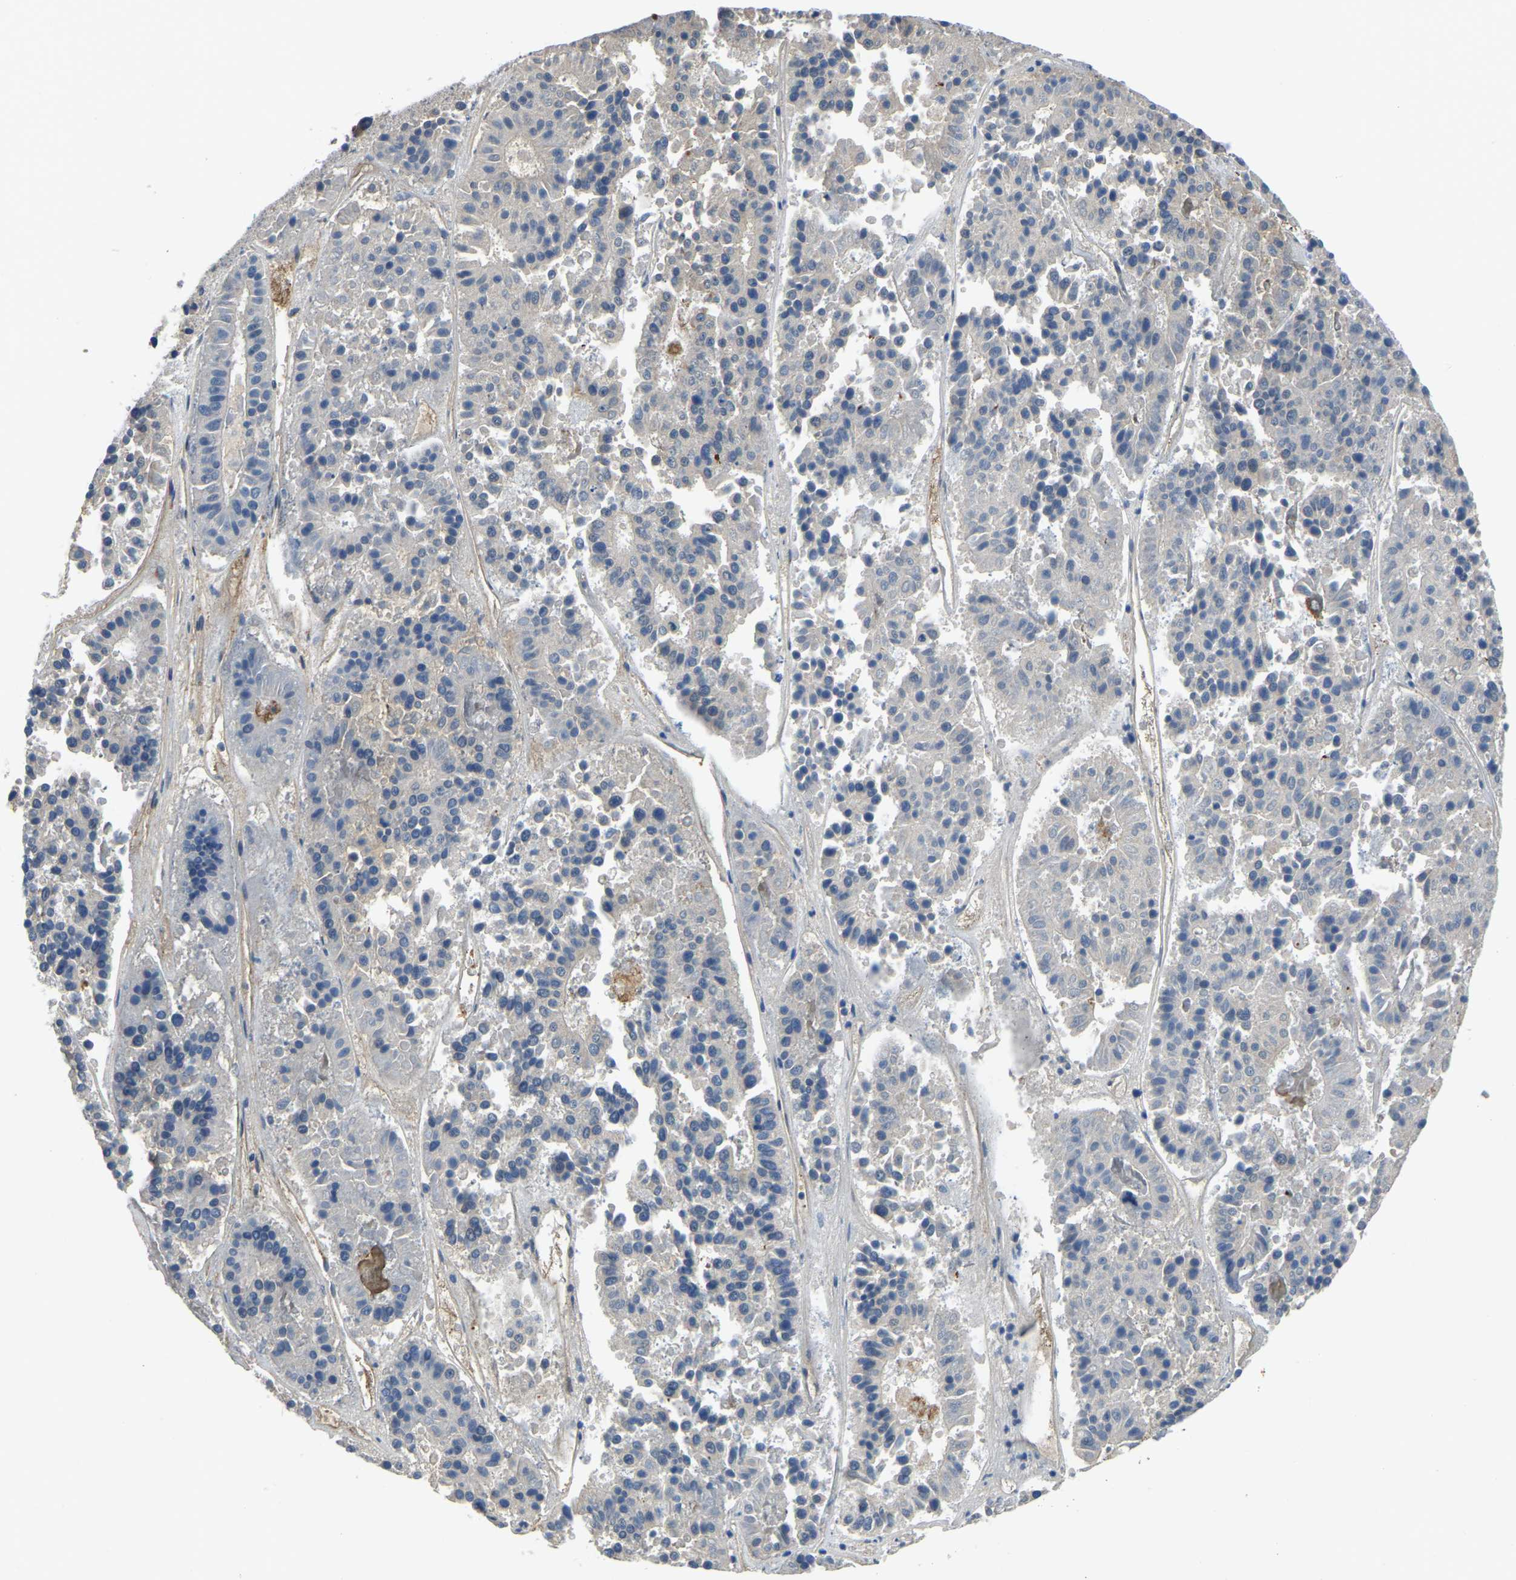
{"staining": {"intensity": "negative", "quantity": "none", "location": "none"}, "tissue": "pancreatic cancer", "cell_type": "Tumor cells", "image_type": "cancer", "snomed": [{"axis": "morphology", "description": "Adenocarcinoma, NOS"}, {"axis": "topography", "description": "Pancreas"}], "caption": "DAB (3,3'-diaminobenzidine) immunohistochemical staining of human pancreatic cancer (adenocarcinoma) displays no significant staining in tumor cells.", "gene": "HIGD2B", "patient": {"sex": "male", "age": 50}}